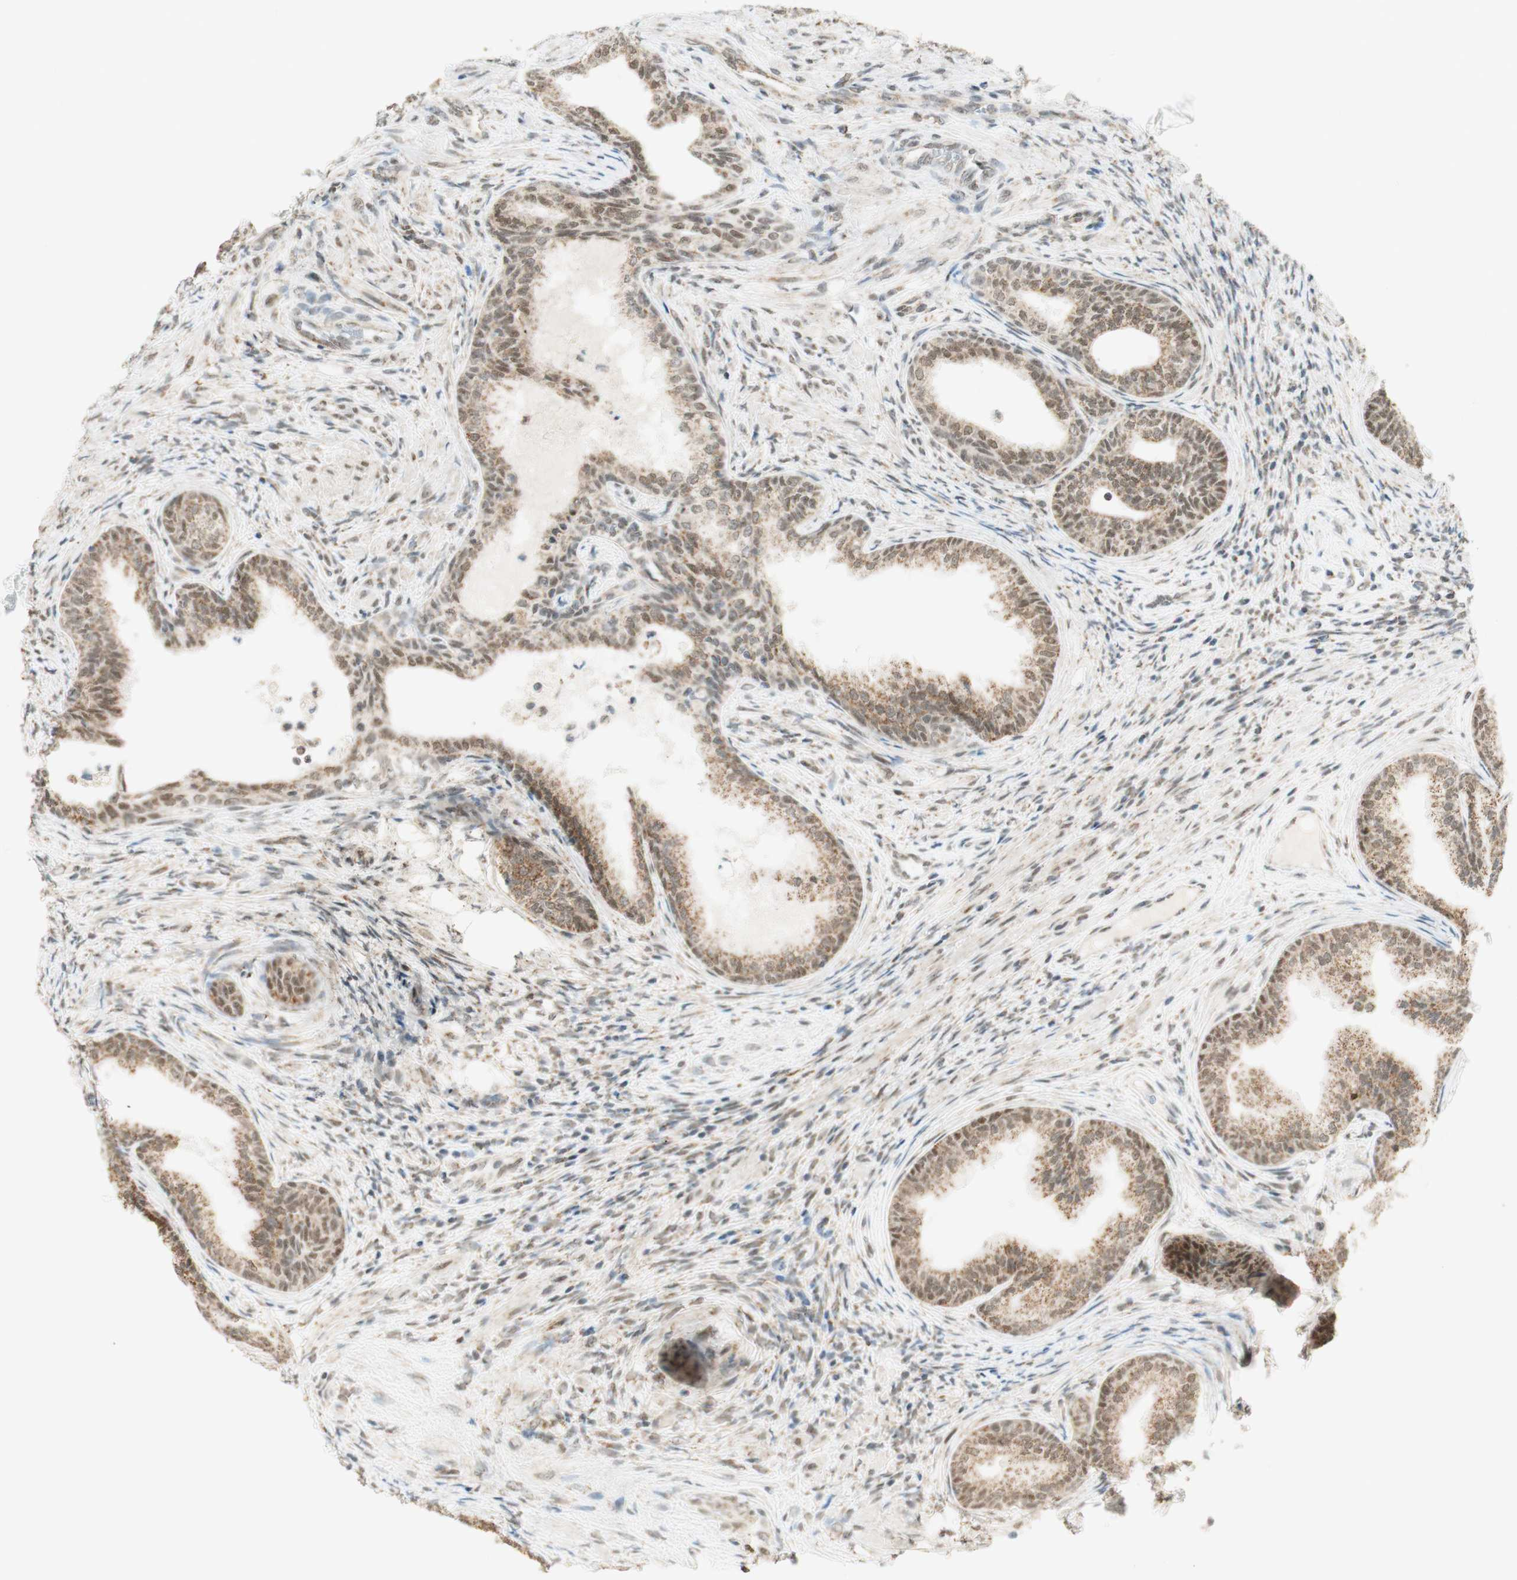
{"staining": {"intensity": "moderate", "quantity": ">75%", "location": "cytoplasmic/membranous,nuclear"}, "tissue": "prostate", "cell_type": "Glandular cells", "image_type": "normal", "snomed": [{"axis": "morphology", "description": "Normal tissue, NOS"}, {"axis": "topography", "description": "Prostate"}], "caption": "Brown immunohistochemical staining in unremarkable human prostate demonstrates moderate cytoplasmic/membranous,nuclear expression in about >75% of glandular cells.", "gene": "ZNF782", "patient": {"sex": "male", "age": 76}}